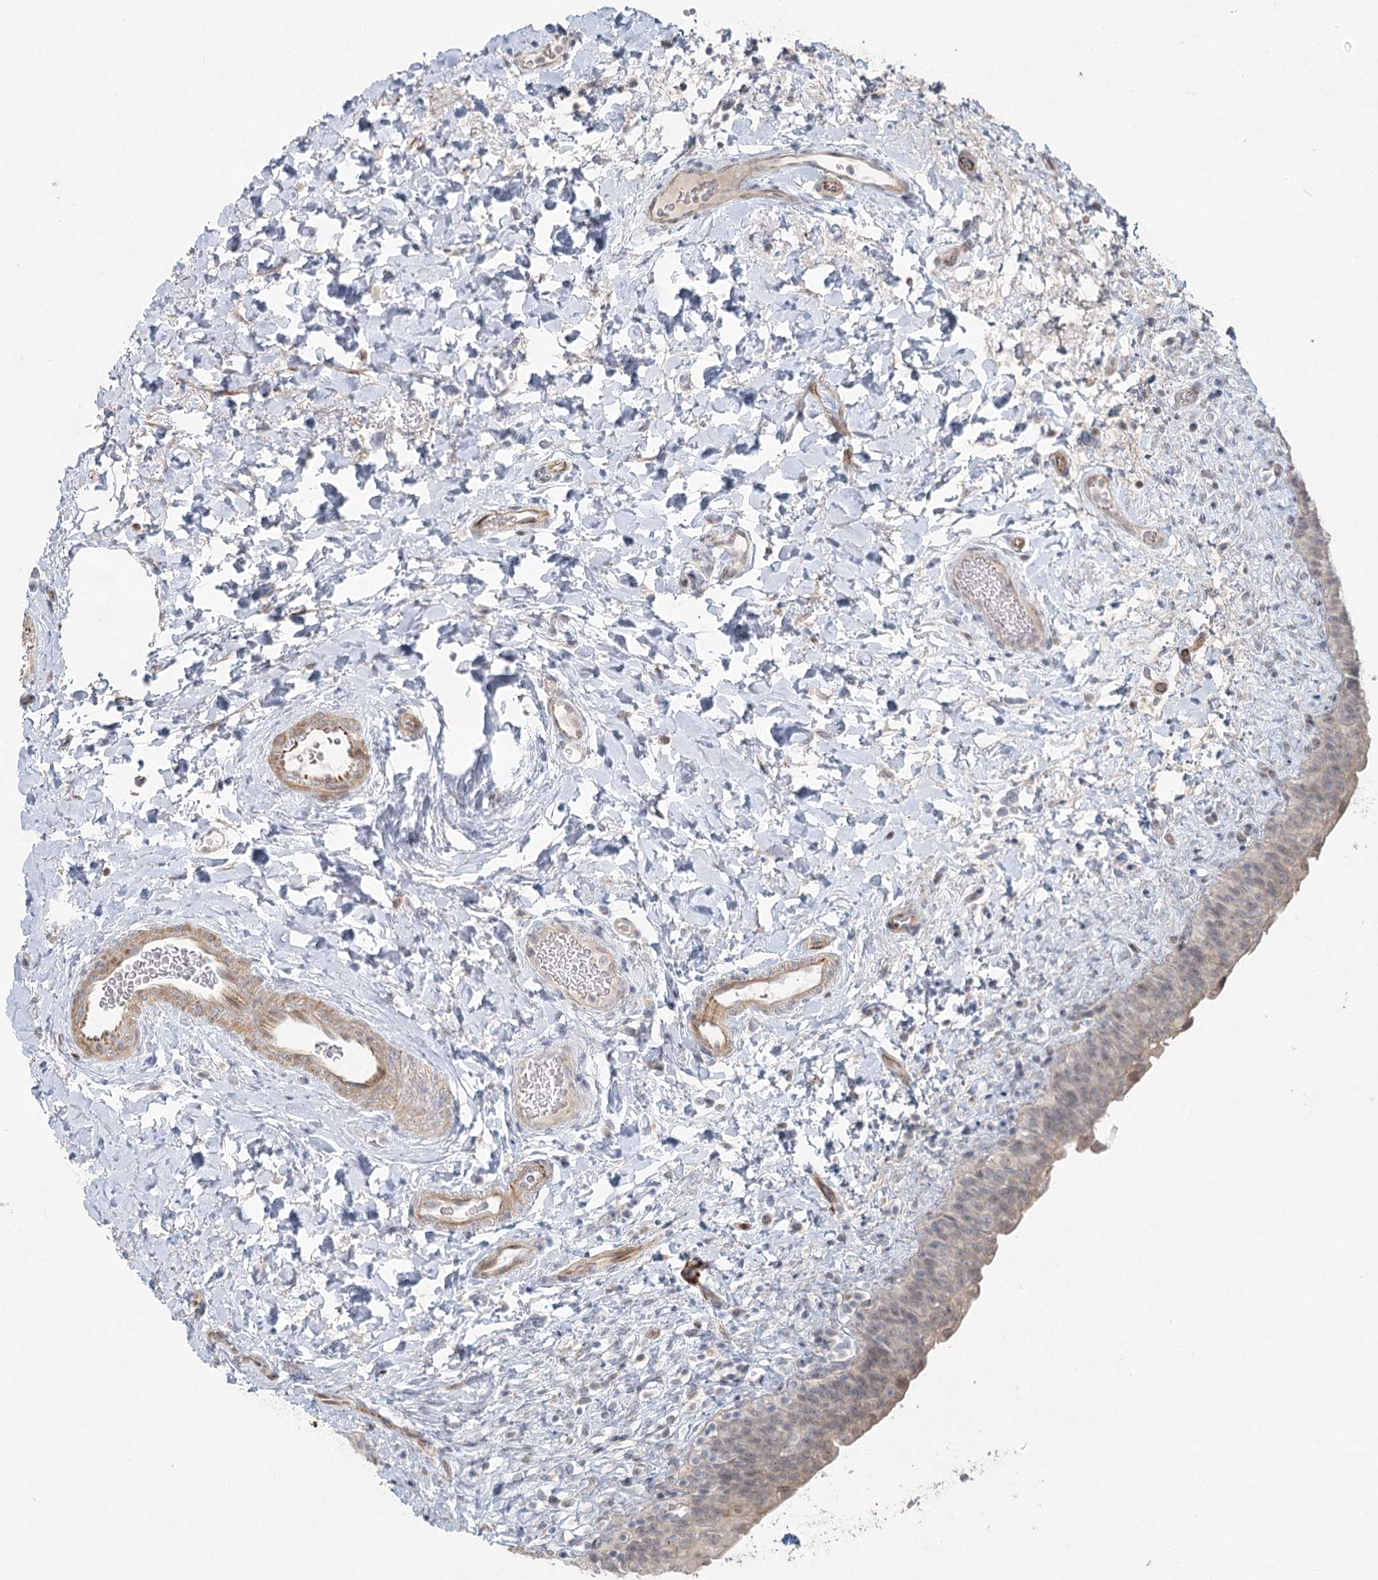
{"staining": {"intensity": "negative", "quantity": "none", "location": "none"}, "tissue": "urinary bladder", "cell_type": "Urothelial cells", "image_type": "normal", "snomed": [{"axis": "morphology", "description": "Normal tissue, NOS"}, {"axis": "topography", "description": "Urinary bladder"}], "caption": "Immunohistochemistry micrograph of unremarkable urinary bladder: urinary bladder stained with DAB demonstrates no significant protein staining in urothelial cells.", "gene": "LRP2BP", "patient": {"sex": "male", "age": 83}}